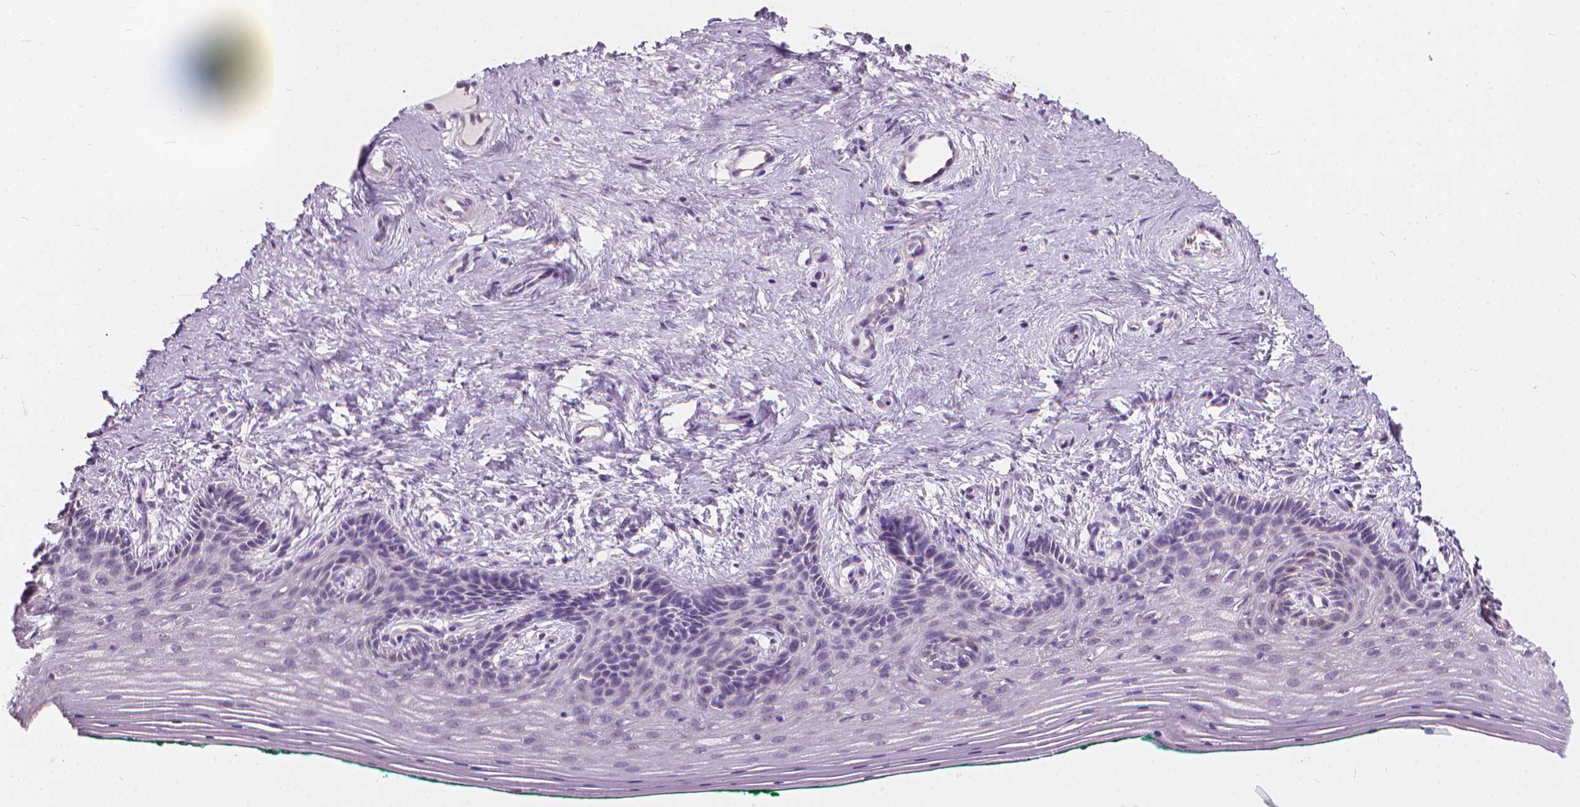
{"staining": {"intensity": "weak", "quantity": "<25%", "location": "cytoplasmic/membranous"}, "tissue": "vagina", "cell_type": "Squamous epithelial cells", "image_type": "normal", "snomed": [{"axis": "morphology", "description": "Normal tissue, NOS"}, {"axis": "topography", "description": "Vagina"}], "caption": "DAB immunohistochemical staining of normal human vagina displays no significant positivity in squamous epithelial cells. Nuclei are stained in blue.", "gene": "GPRC5A", "patient": {"sex": "female", "age": 45}}